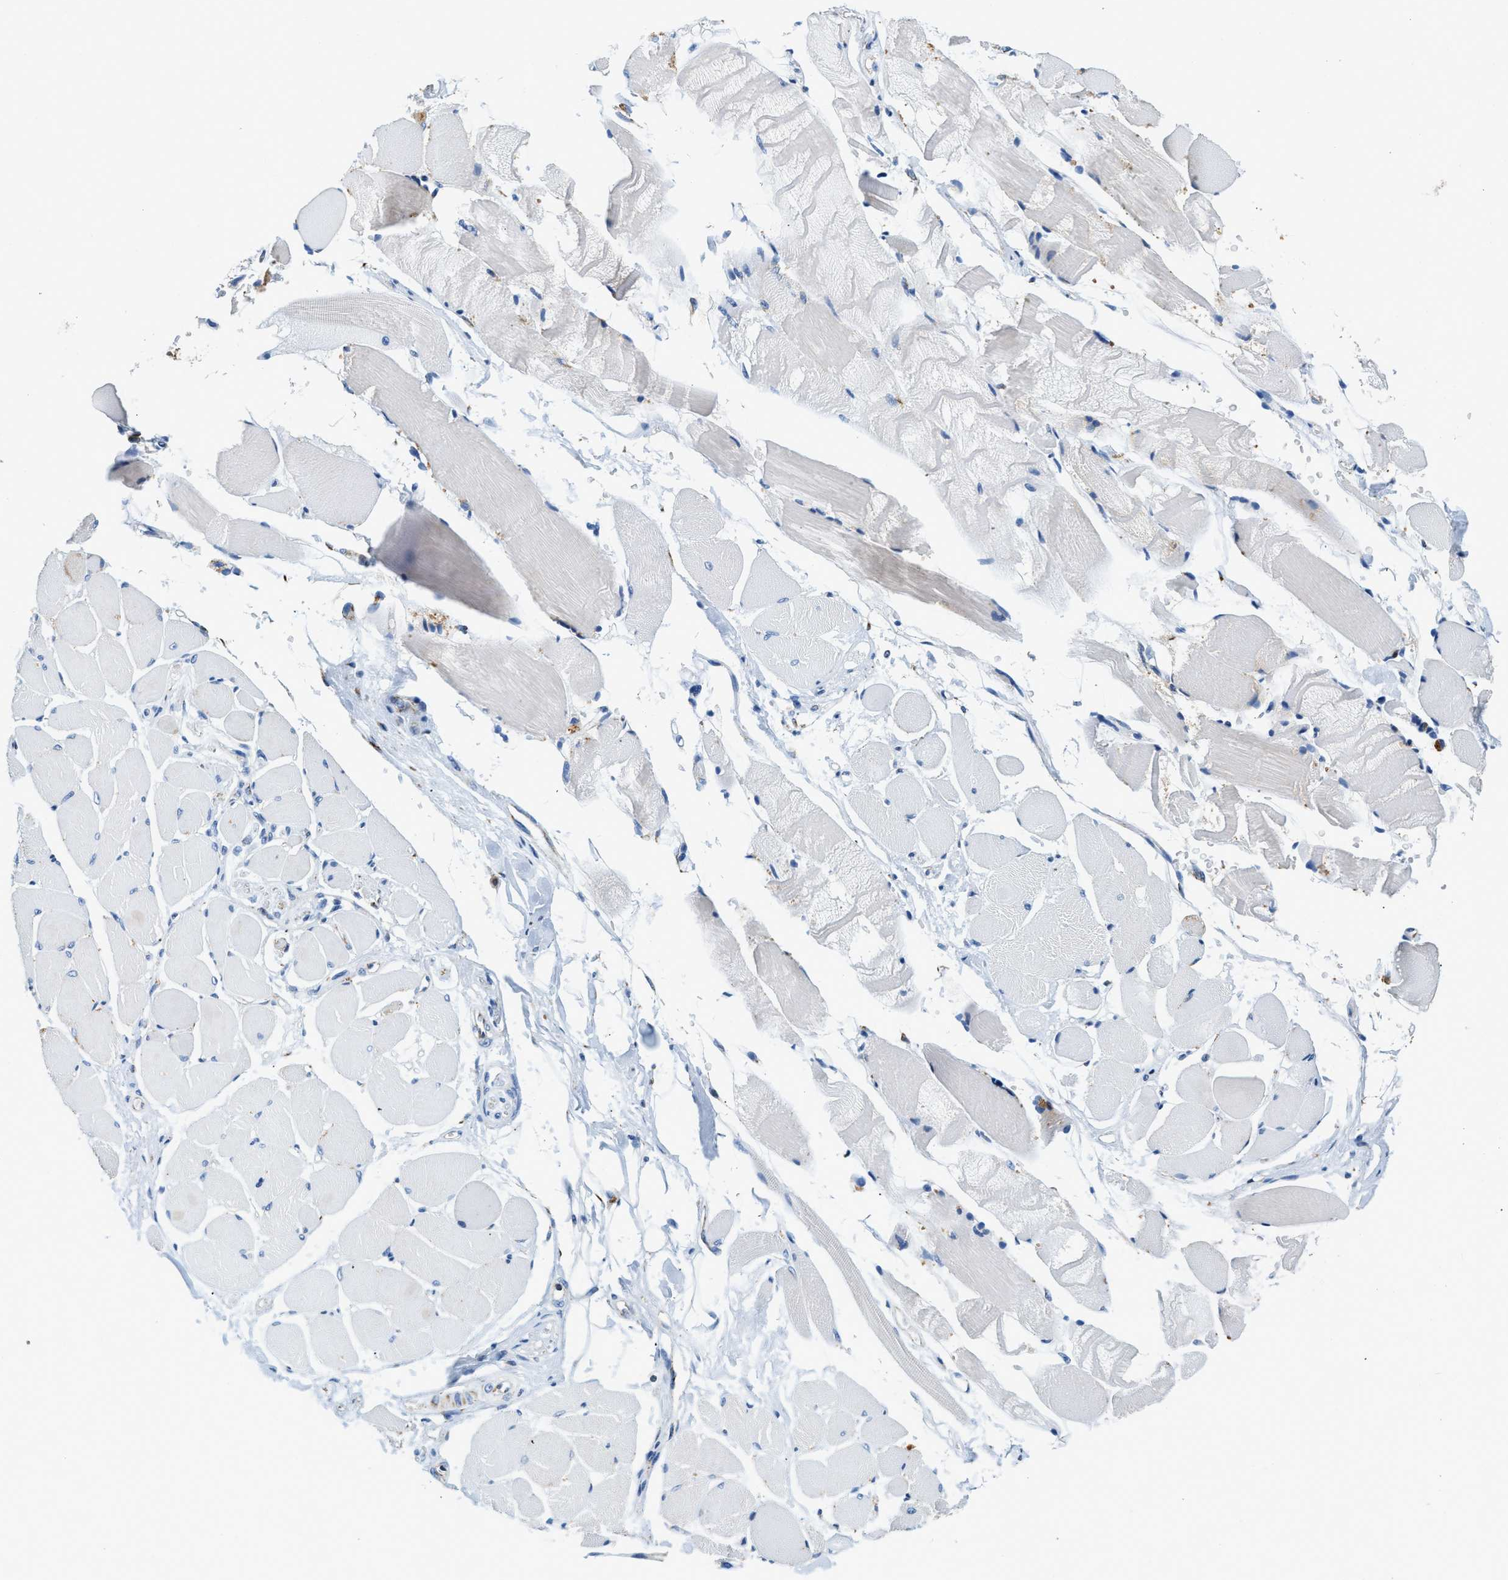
{"staining": {"intensity": "negative", "quantity": "none", "location": "none"}, "tissue": "skeletal muscle", "cell_type": "Myocytes", "image_type": "normal", "snomed": [{"axis": "morphology", "description": "Normal tissue, NOS"}, {"axis": "topography", "description": "Skeletal muscle"}, {"axis": "topography", "description": "Peripheral nerve tissue"}], "caption": "High power microscopy histopathology image of an immunohistochemistry (IHC) micrograph of normal skeletal muscle, revealing no significant expression in myocytes.", "gene": "SFXN1", "patient": {"sex": "female", "age": 84}}